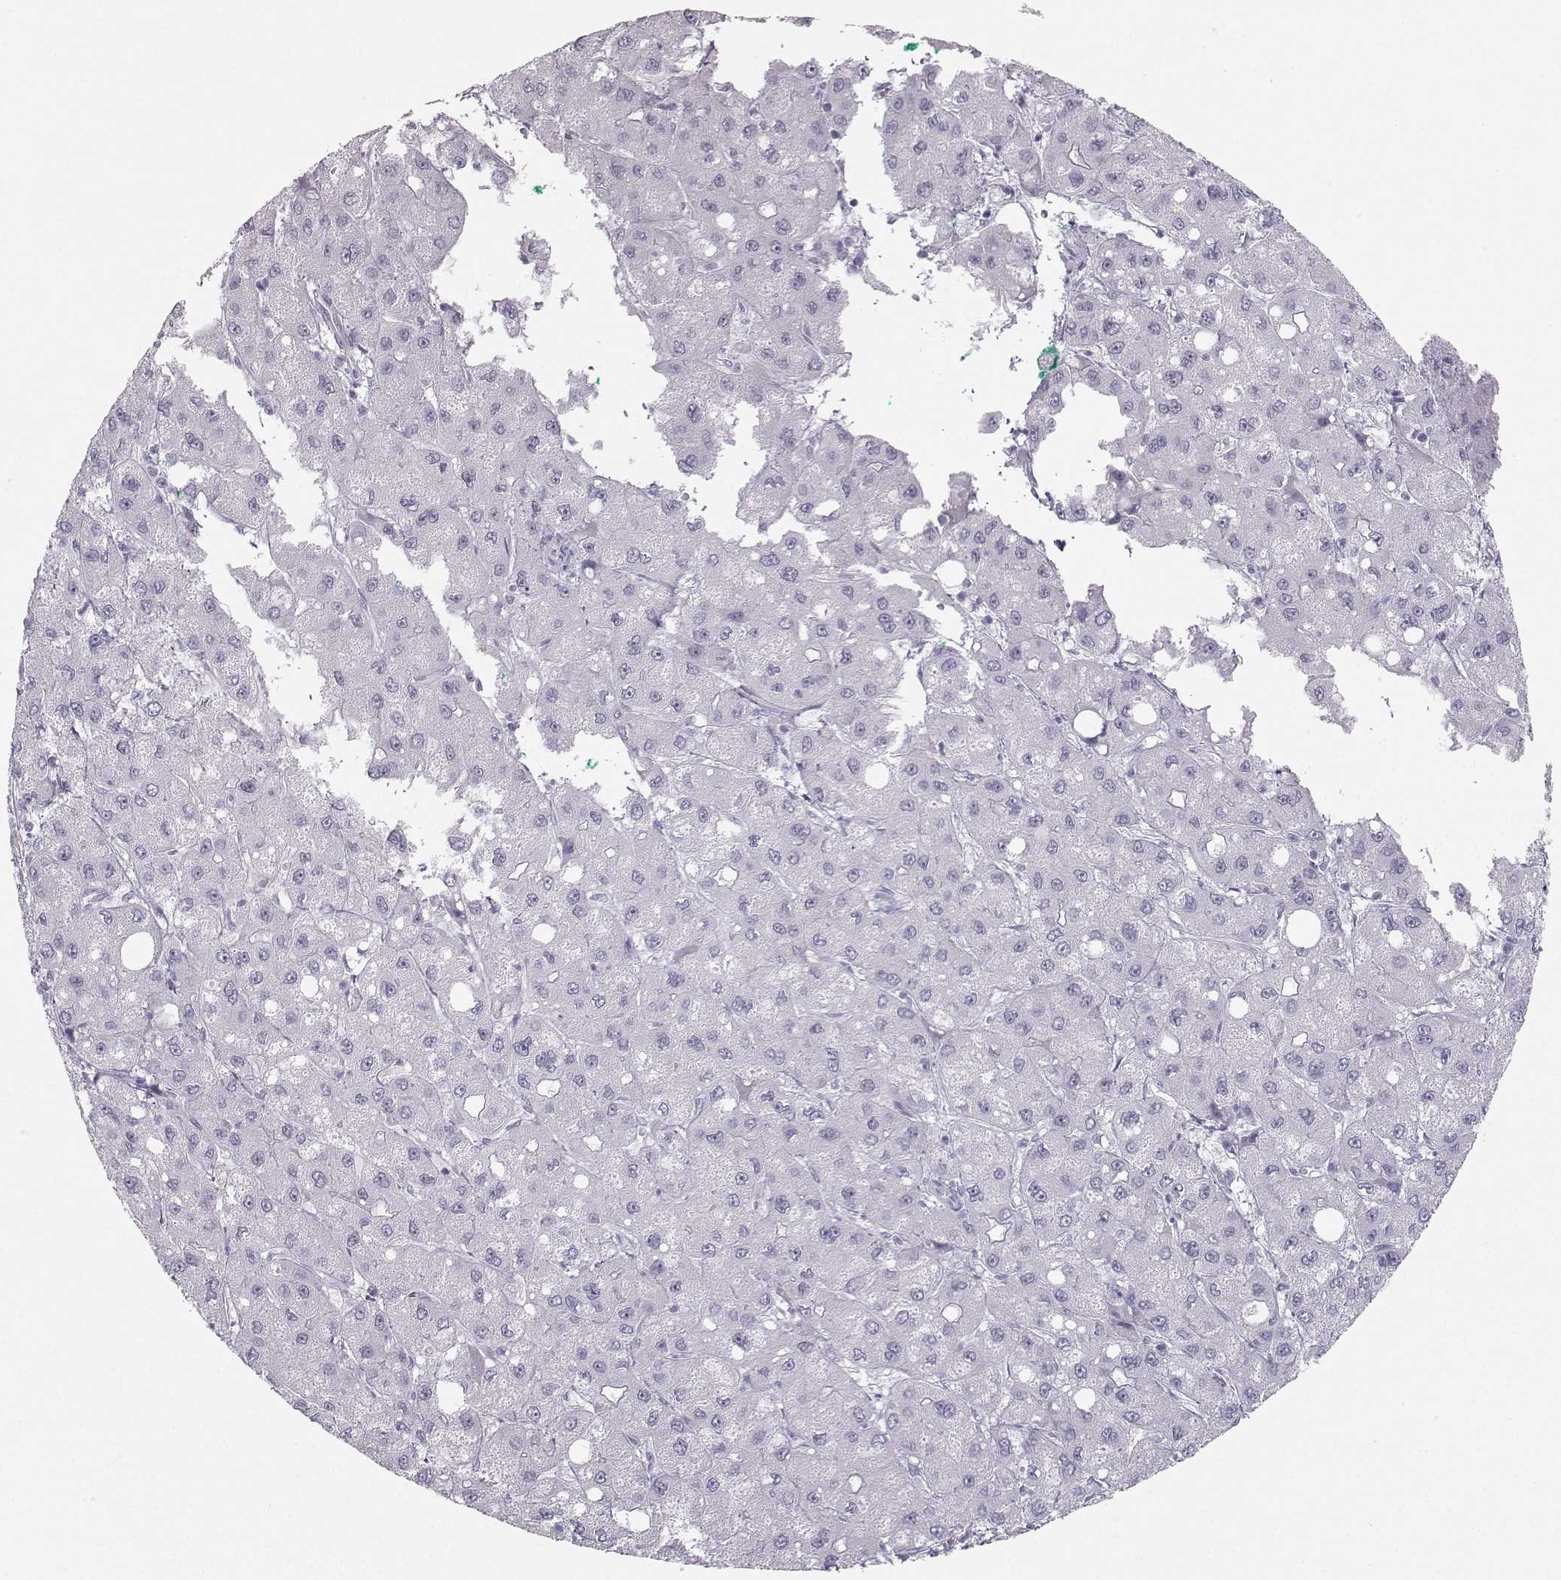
{"staining": {"intensity": "negative", "quantity": "none", "location": "none"}, "tissue": "liver cancer", "cell_type": "Tumor cells", "image_type": "cancer", "snomed": [{"axis": "morphology", "description": "Carcinoma, Hepatocellular, NOS"}, {"axis": "topography", "description": "Liver"}], "caption": "Immunohistochemical staining of human hepatocellular carcinoma (liver) demonstrates no significant expression in tumor cells.", "gene": "CASR", "patient": {"sex": "male", "age": 73}}